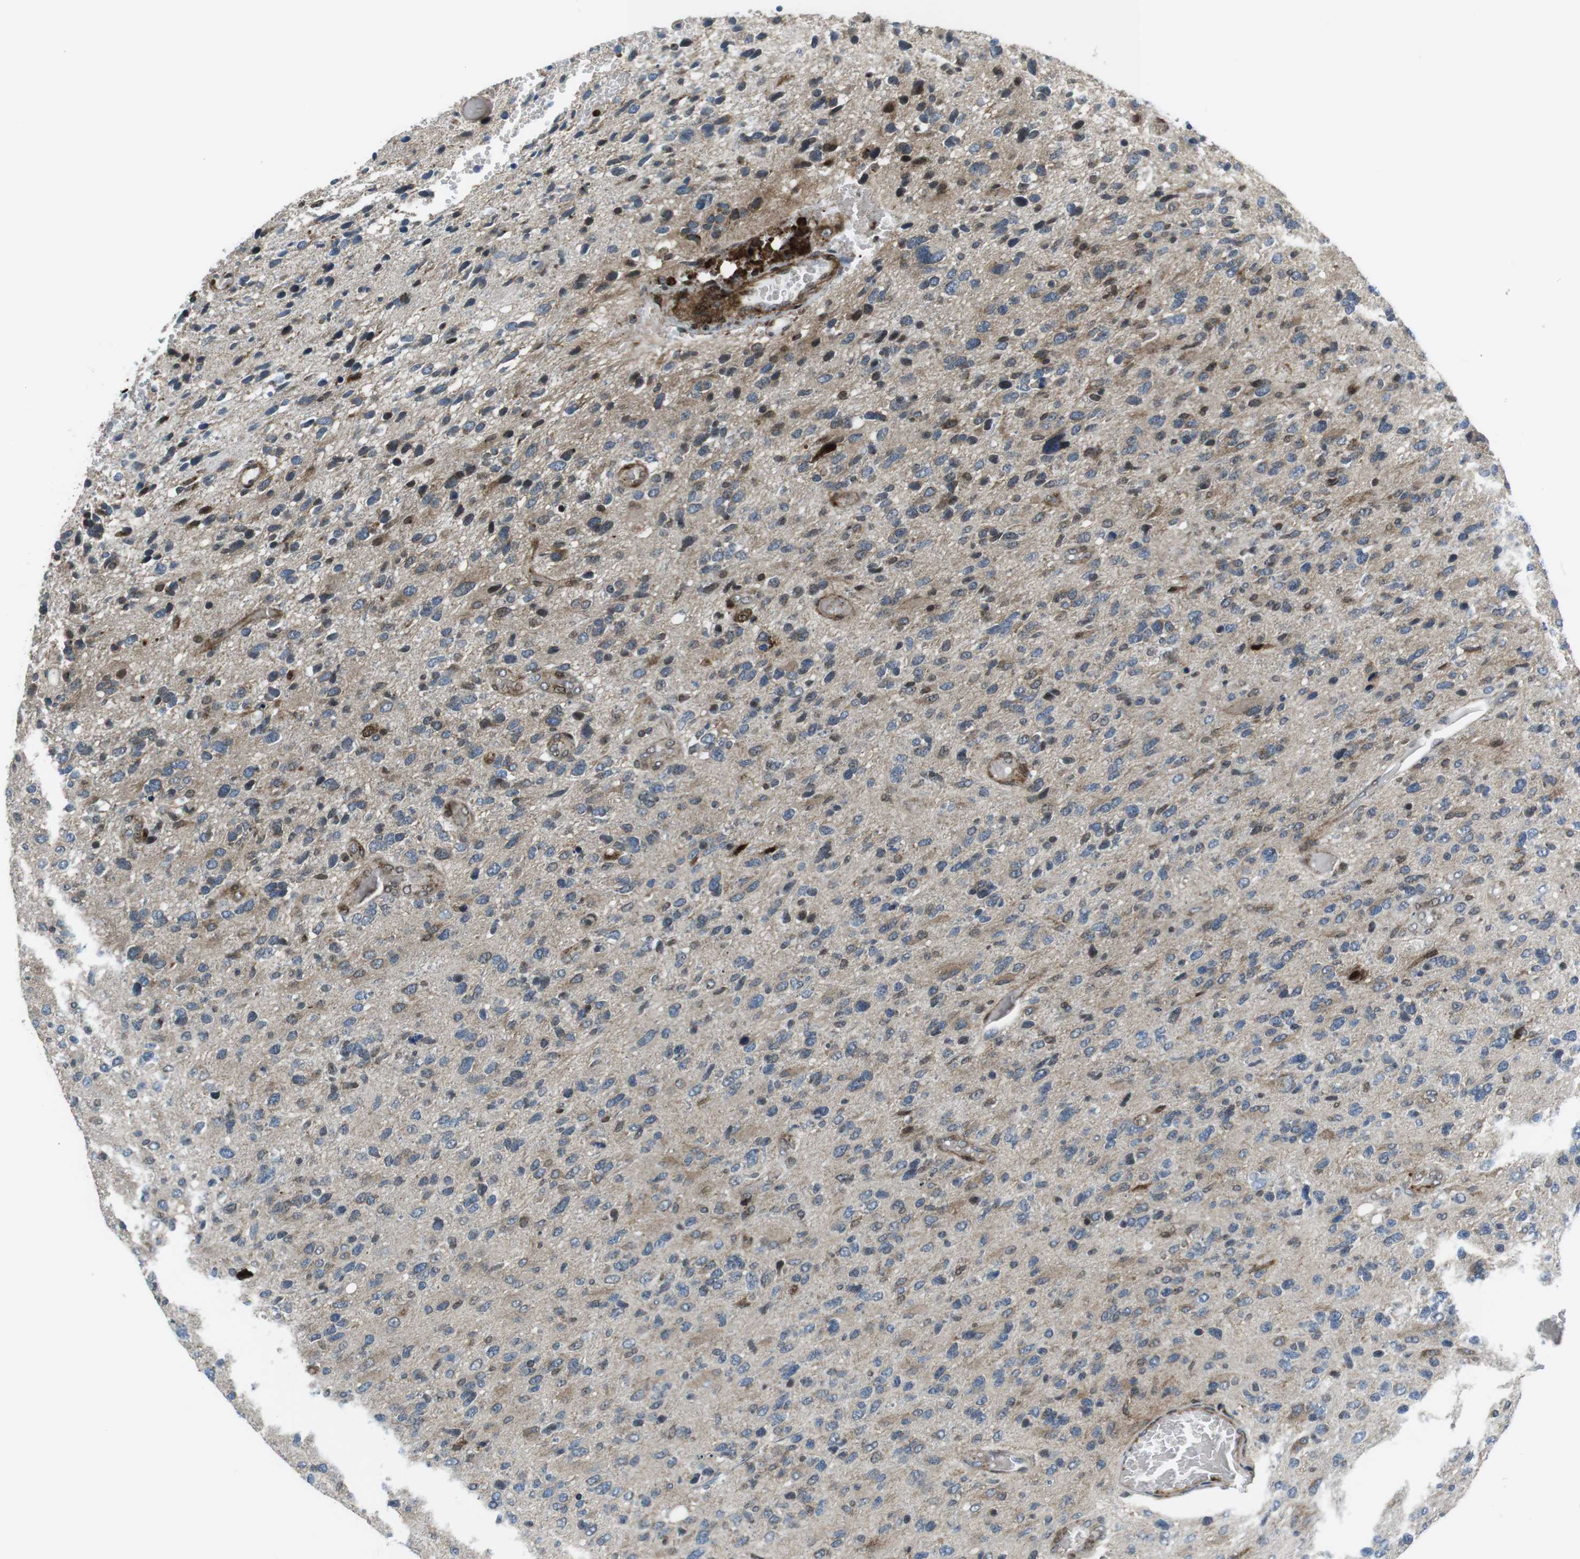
{"staining": {"intensity": "moderate", "quantity": "<25%", "location": "cytoplasmic/membranous,nuclear"}, "tissue": "glioma", "cell_type": "Tumor cells", "image_type": "cancer", "snomed": [{"axis": "morphology", "description": "Glioma, malignant, High grade"}, {"axis": "topography", "description": "Brain"}], "caption": "An immunohistochemistry (IHC) image of tumor tissue is shown. Protein staining in brown highlights moderate cytoplasmic/membranous and nuclear positivity in high-grade glioma (malignant) within tumor cells. The protein of interest is stained brown, and the nuclei are stained in blue (DAB (3,3'-diaminobenzidine) IHC with brightfield microscopy, high magnification).", "gene": "CUL7", "patient": {"sex": "female", "age": 58}}